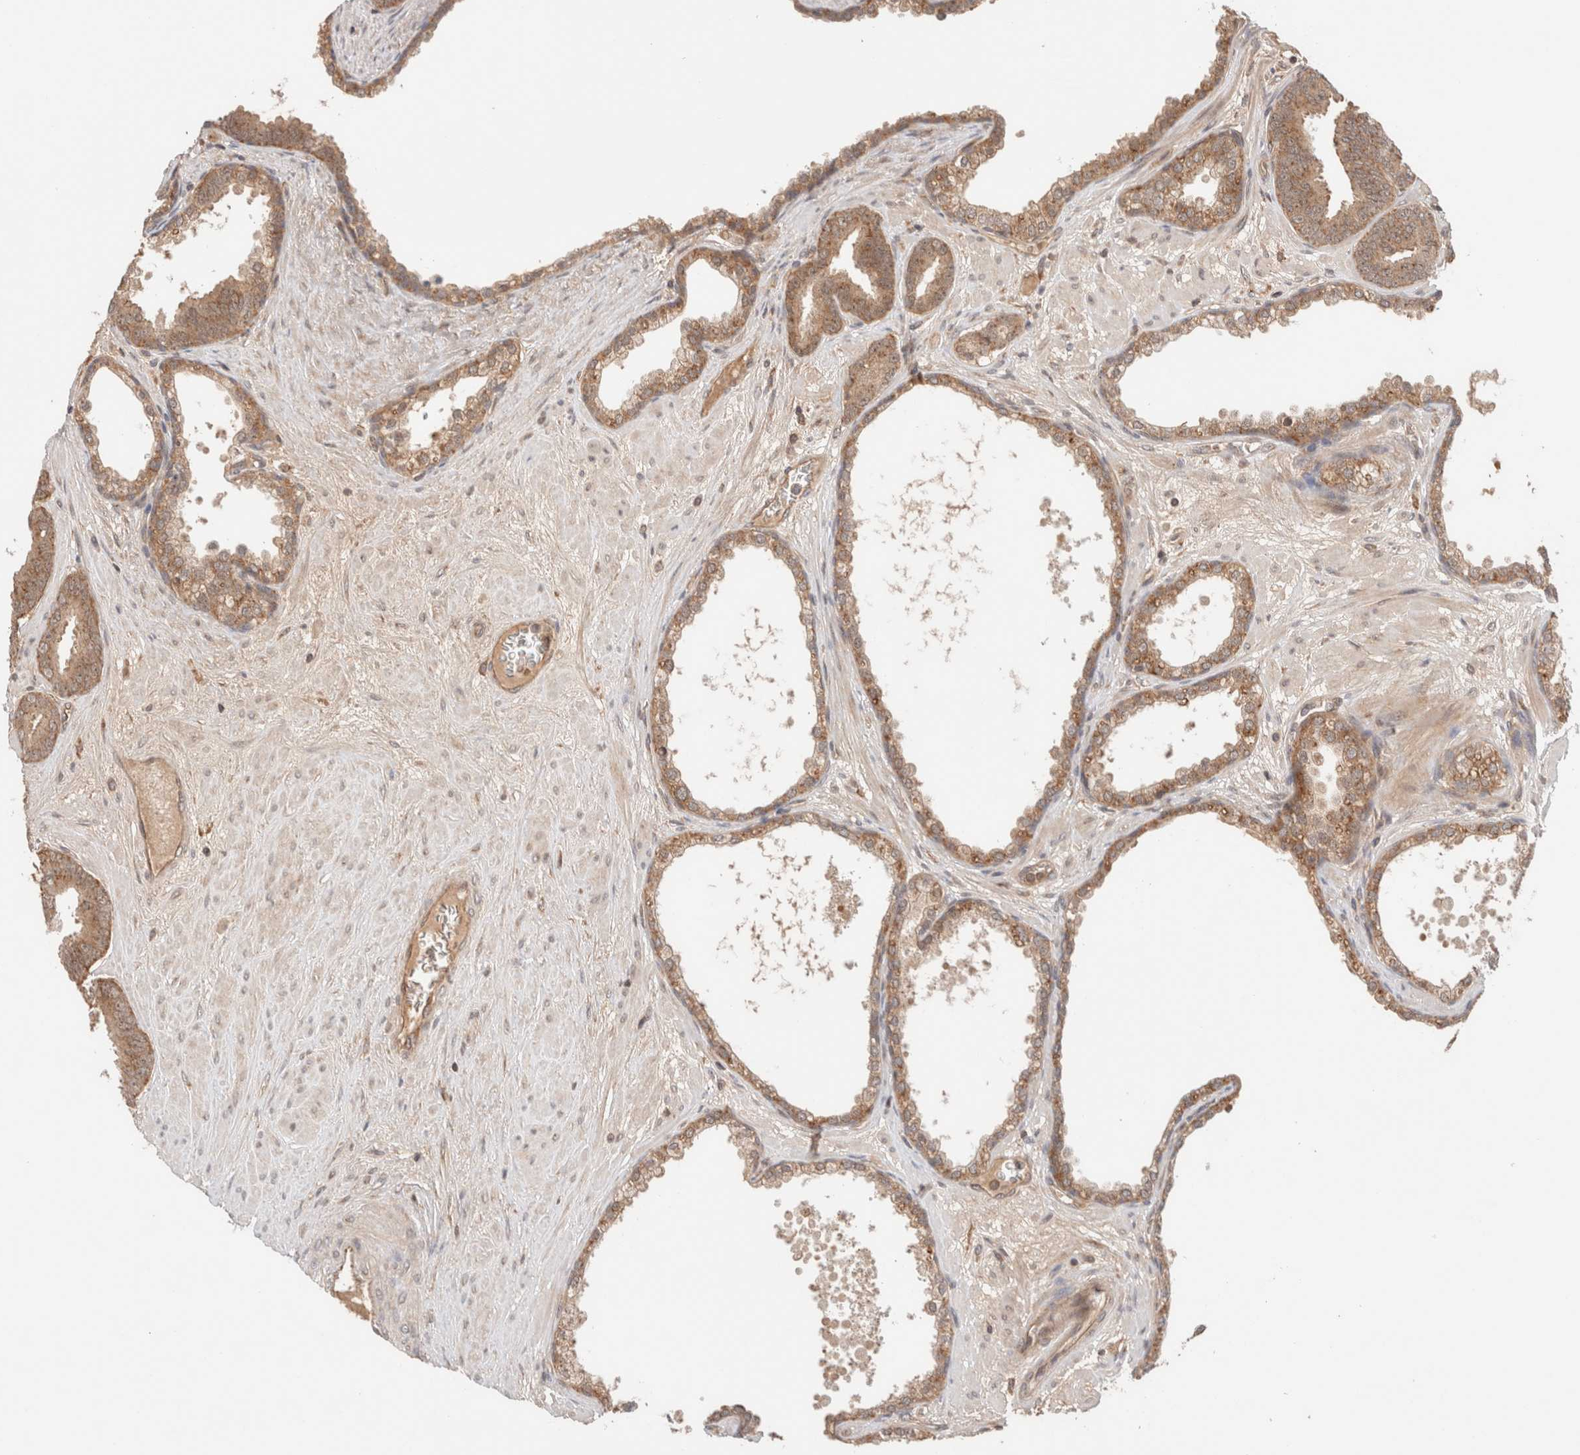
{"staining": {"intensity": "moderate", "quantity": ">75%", "location": "cytoplasmic/membranous,nuclear"}, "tissue": "prostate cancer", "cell_type": "Tumor cells", "image_type": "cancer", "snomed": [{"axis": "morphology", "description": "Adenocarcinoma, Low grade"}, {"axis": "topography", "description": "Prostate"}], "caption": "Protein expression analysis of human prostate cancer (low-grade adenocarcinoma) reveals moderate cytoplasmic/membranous and nuclear positivity in about >75% of tumor cells. The staining was performed using DAB to visualize the protein expression in brown, while the nuclei were stained in blue with hematoxylin (Magnification: 20x).", "gene": "SIKE1", "patient": {"sex": "male", "age": 62}}